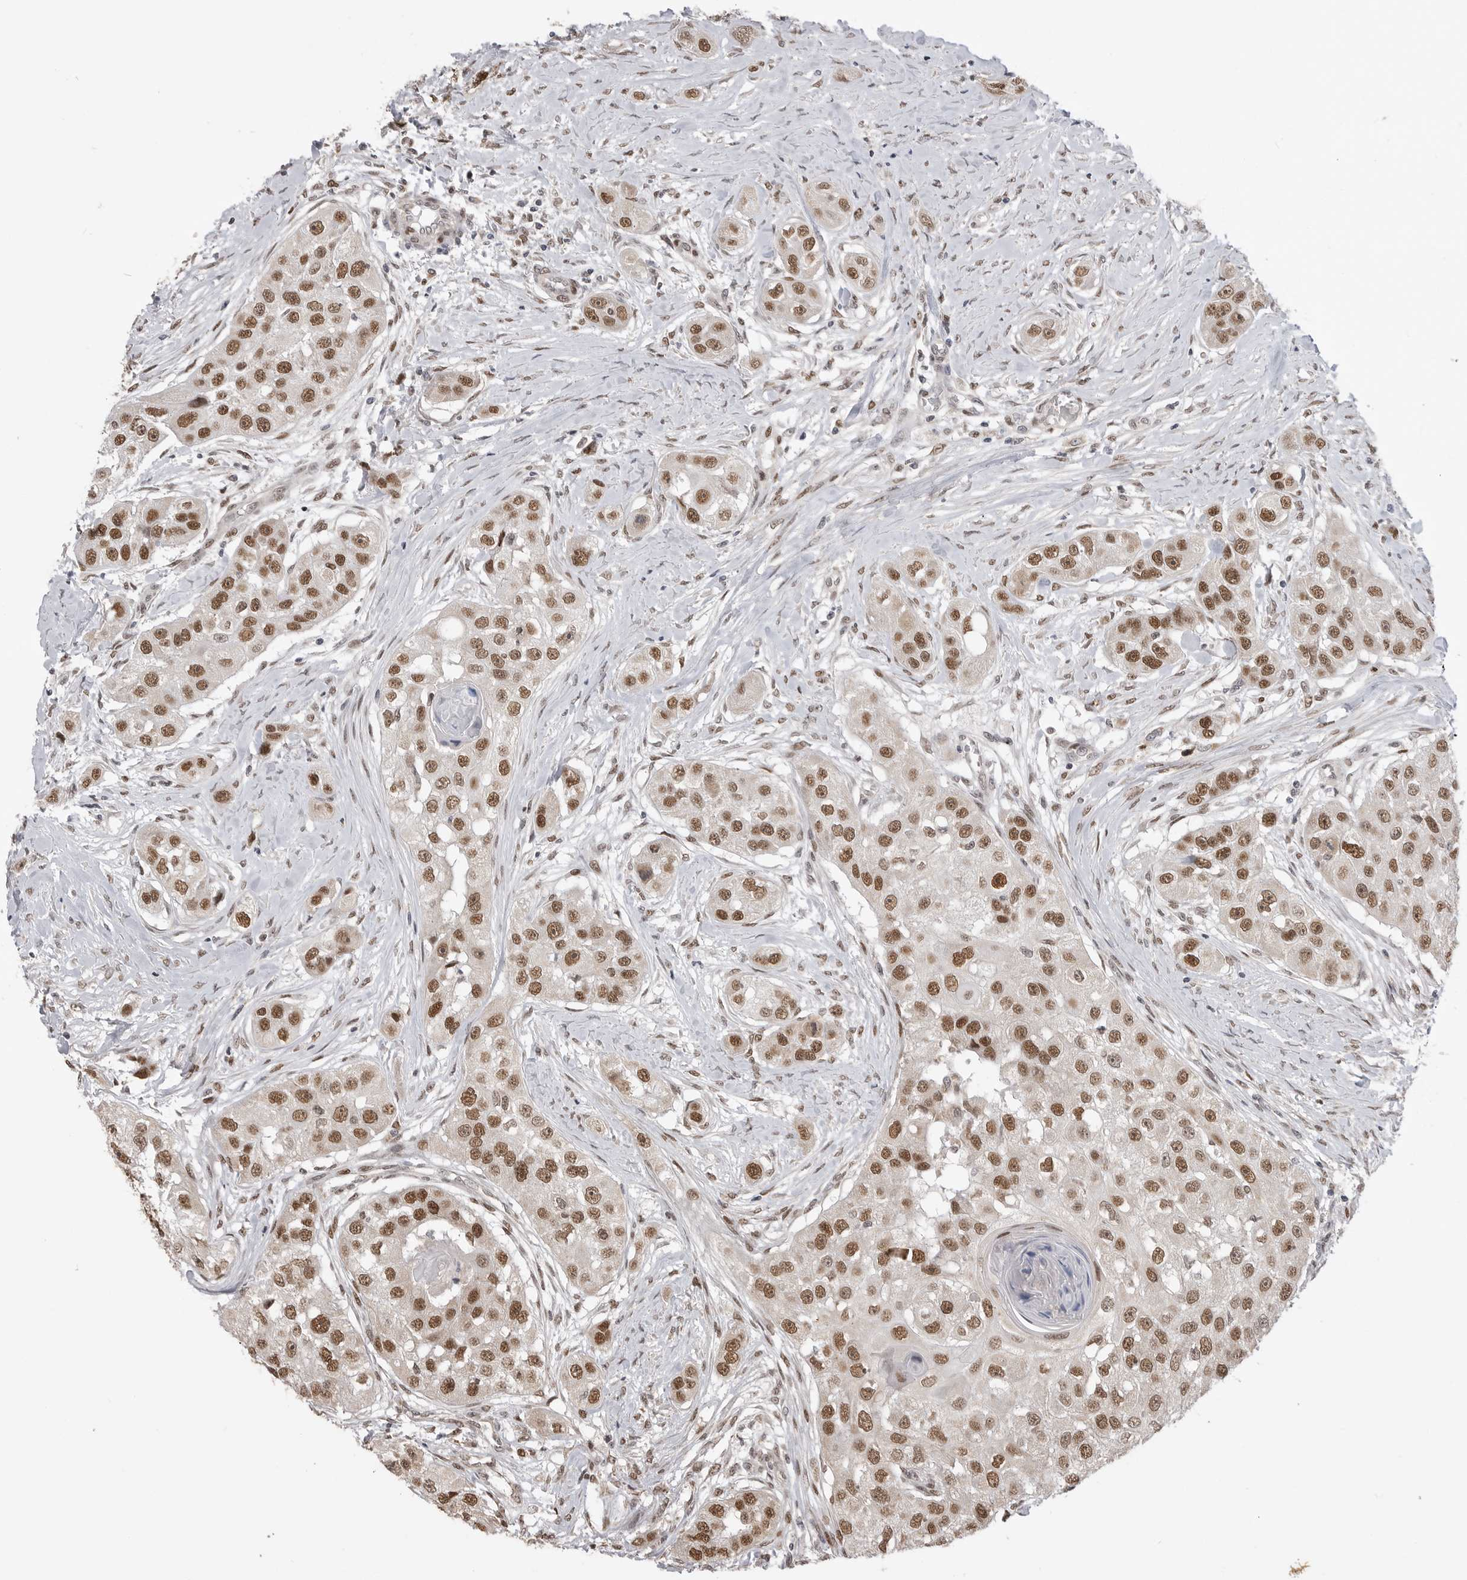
{"staining": {"intensity": "strong", "quantity": ">75%", "location": "nuclear"}, "tissue": "head and neck cancer", "cell_type": "Tumor cells", "image_type": "cancer", "snomed": [{"axis": "morphology", "description": "Normal tissue, NOS"}, {"axis": "morphology", "description": "Squamous cell carcinoma, NOS"}, {"axis": "topography", "description": "Skeletal muscle"}, {"axis": "topography", "description": "Head-Neck"}], "caption": "Immunohistochemistry (IHC) micrograph of head and neck squamous cell carcinoma stained for a protein (brown), which exhibits high levels of strong nuclear expression in approximately >75% of tumor cells.", "gene": "SMARCC1", "patient": {"sex": "male", "age": 51}}